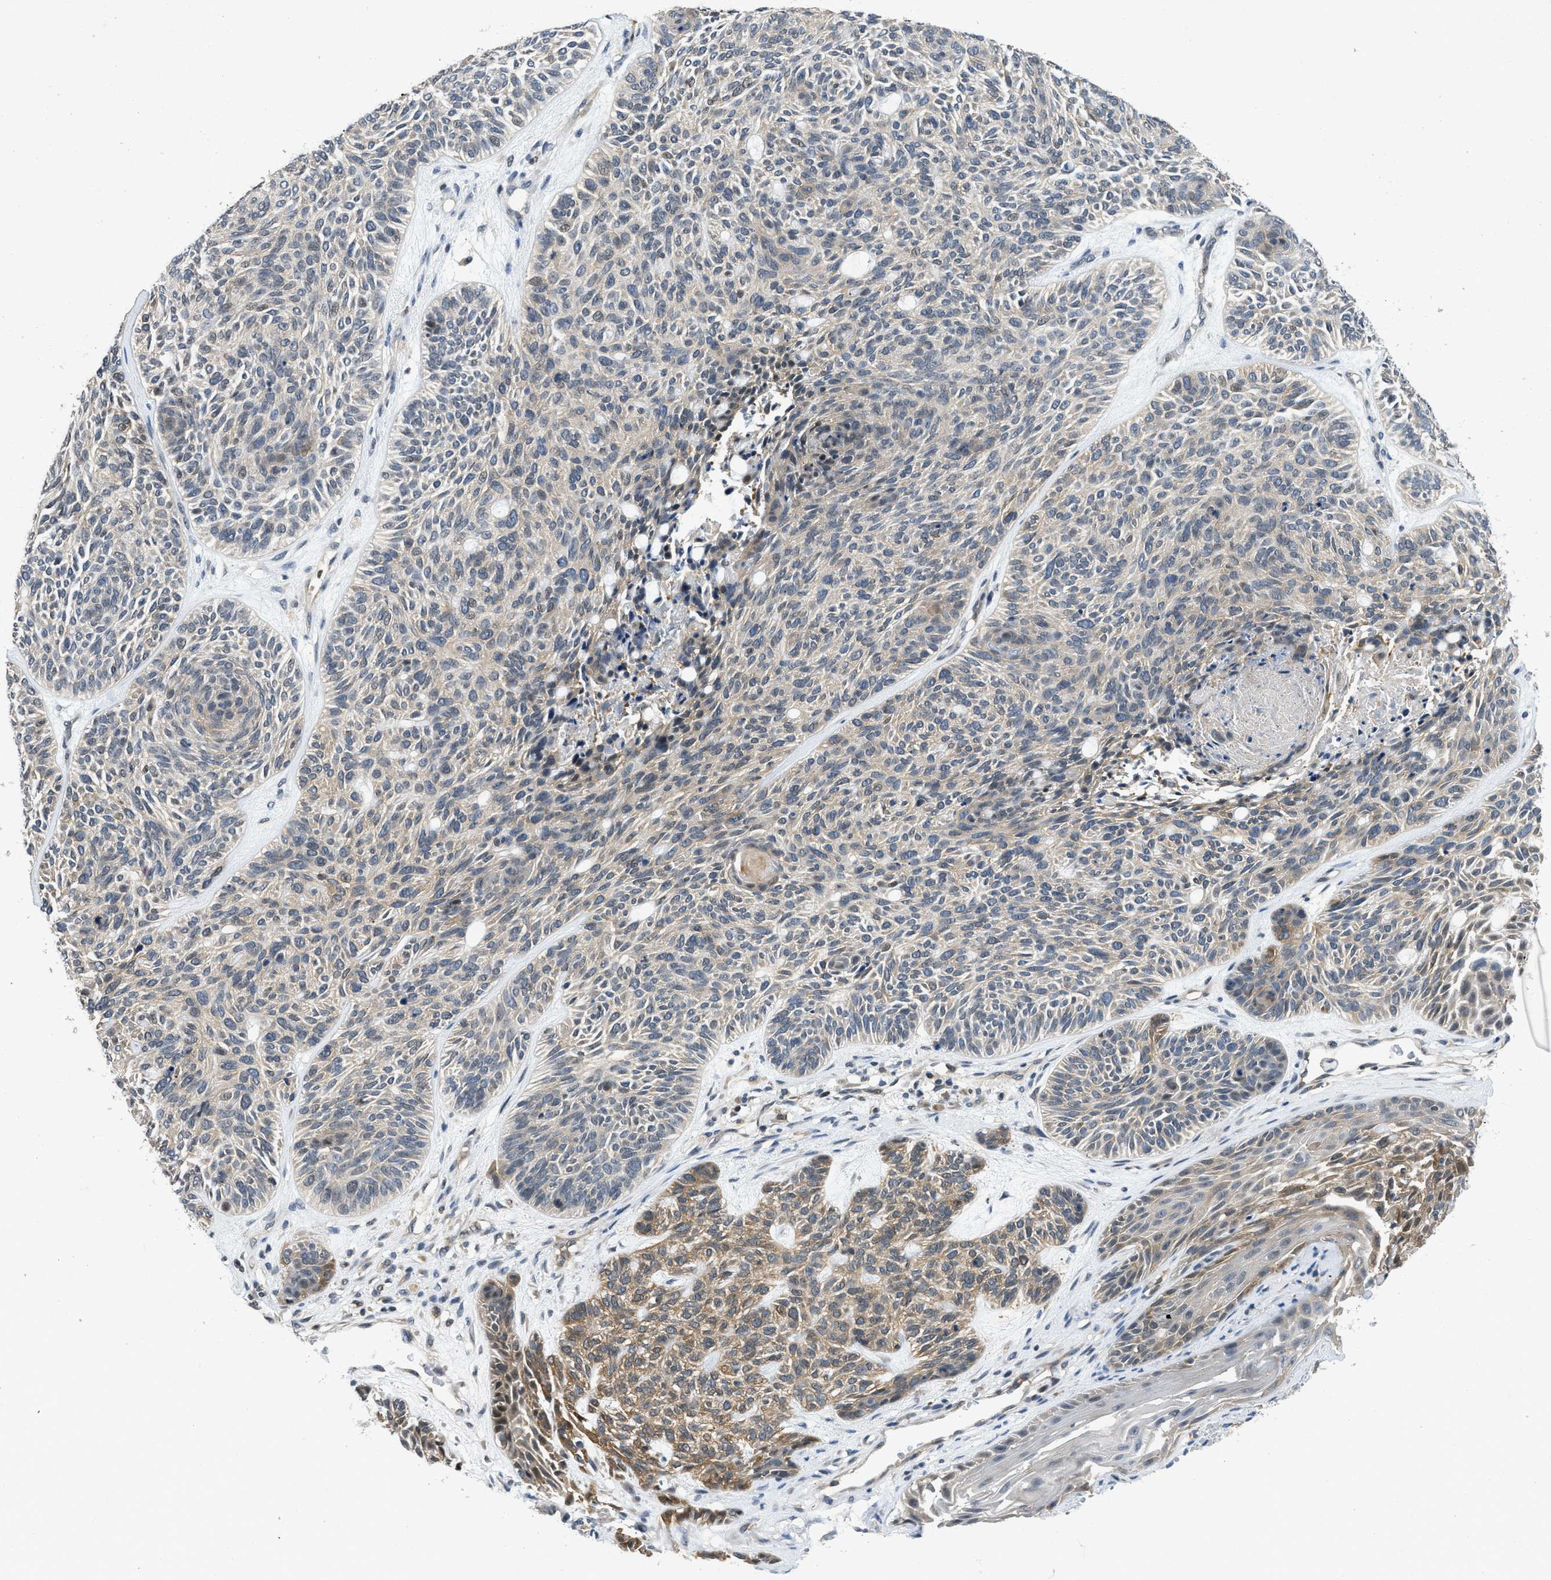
{"staining": {"intensity": "weak", "quantity": ">75%", "location": "cytoplasmic/membranous"}, "tissue": "skin cancer", "cell_type": "Tumor cells", "image_type": "cancer", "snomed": [{"axis": "morphology", "description": "Basal cell carcinoma"}, {"axis": "topography", "description": "Skin"}], "caption": "DAB immunohistochemical staining of skin cancer (basal cell carcinoma) demonstrates weak cytoplasmic/membranous protein staining in approximately >75% of tumor cells. (brown staining indicates protein expression, while blue staining denotes nuclei).", "gene": "TES", "patient": {"sex": "male", "age": 55}}